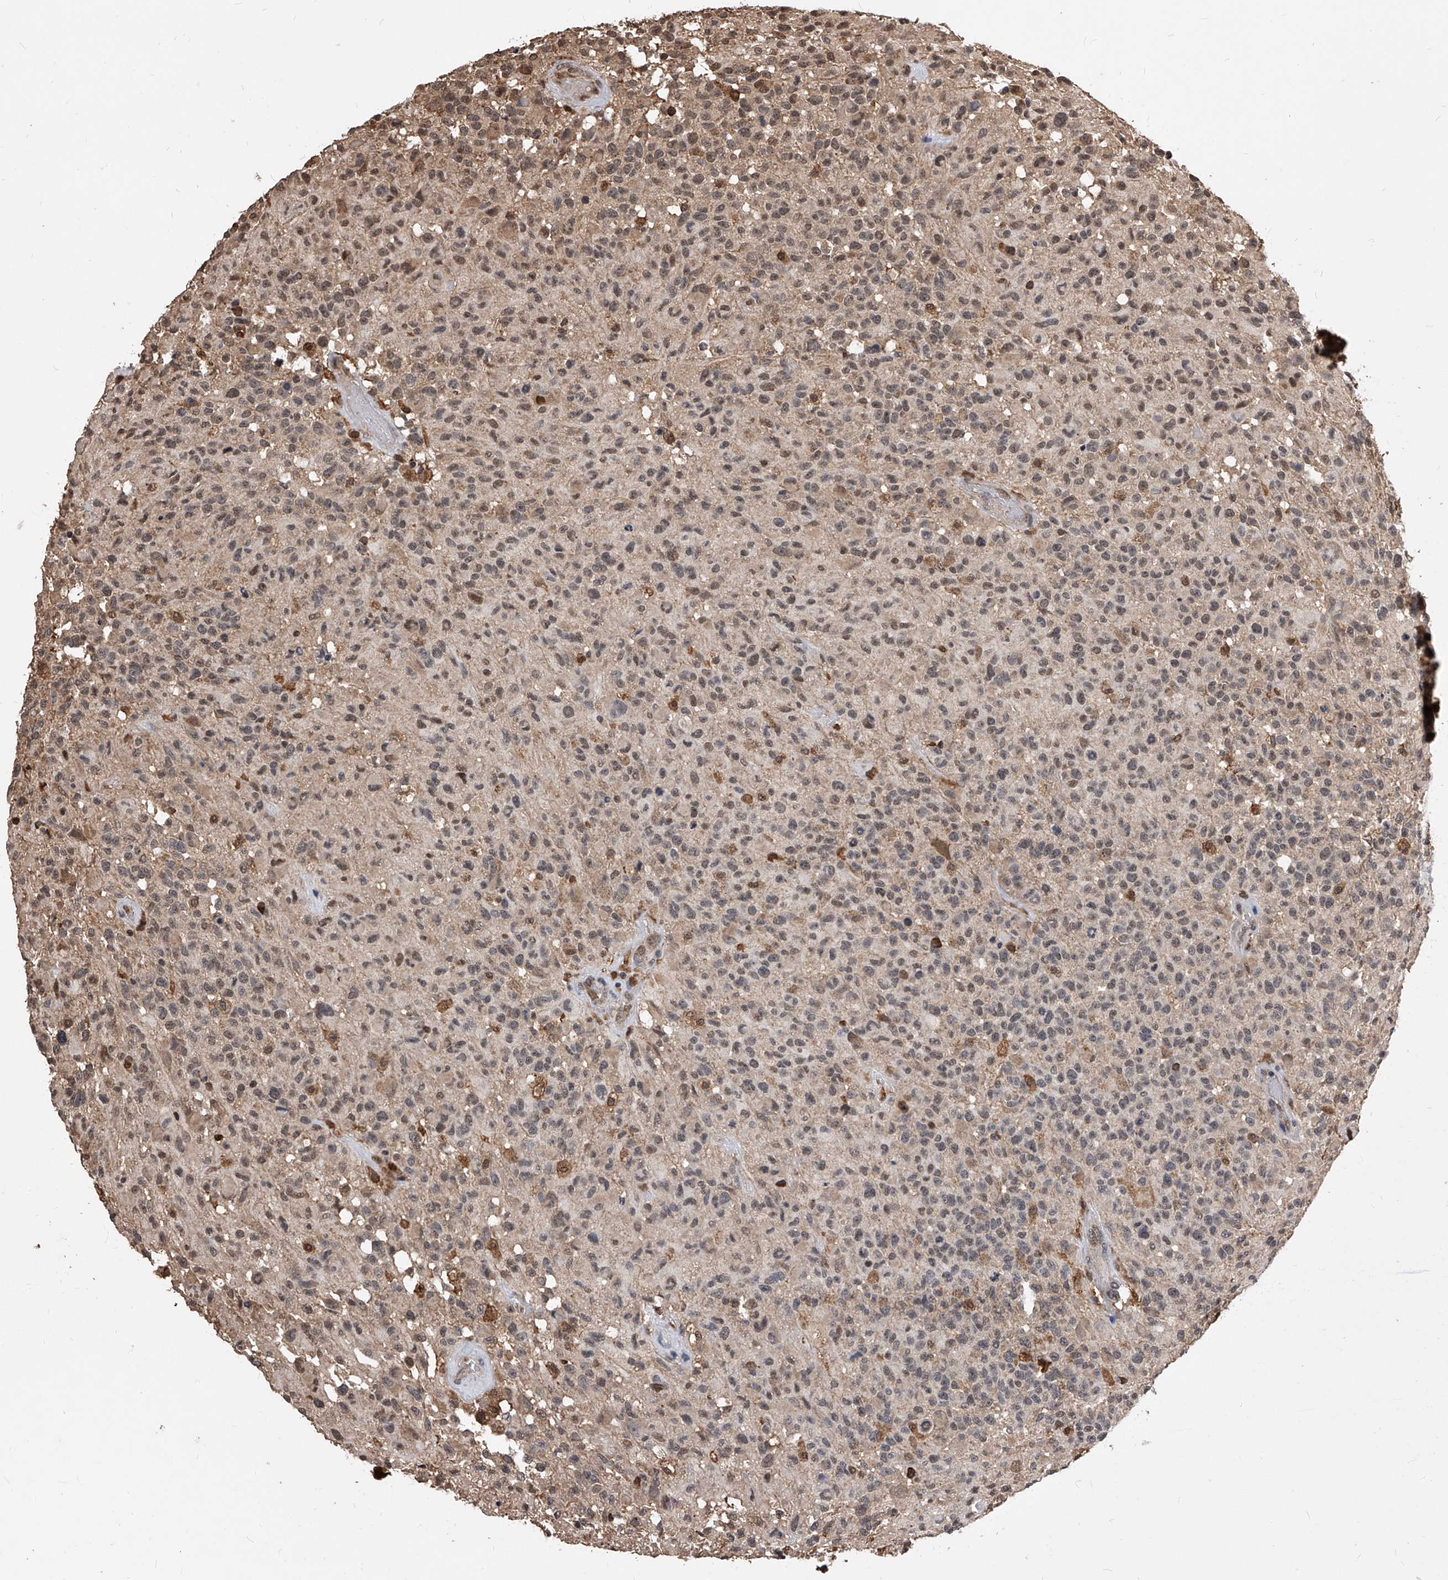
{"staining": {"intensity": "weak", "quantity": ">75%", "location": "cytoplasmic/membranous,nuclear"}, "tissue": "glioma", "cell_type": "Tumor cells", "image_type": "cancer", "snomed": [{"axis": "morphology", "description": "Glioma, malignant, High grade"}, {"axis": "morphology", "description": "Glioblastoma, NOS"}, {"axis": "topography", "description": "Brain"}], "caption": "The histopathology image demonstrates a brown stain indicating the presence of a protein in the cytoplasmic/membranous and nuclear of tumor cells in glioblastoma.", "gene": "ID1", "patient": {"sex": "male", "age": 60}}